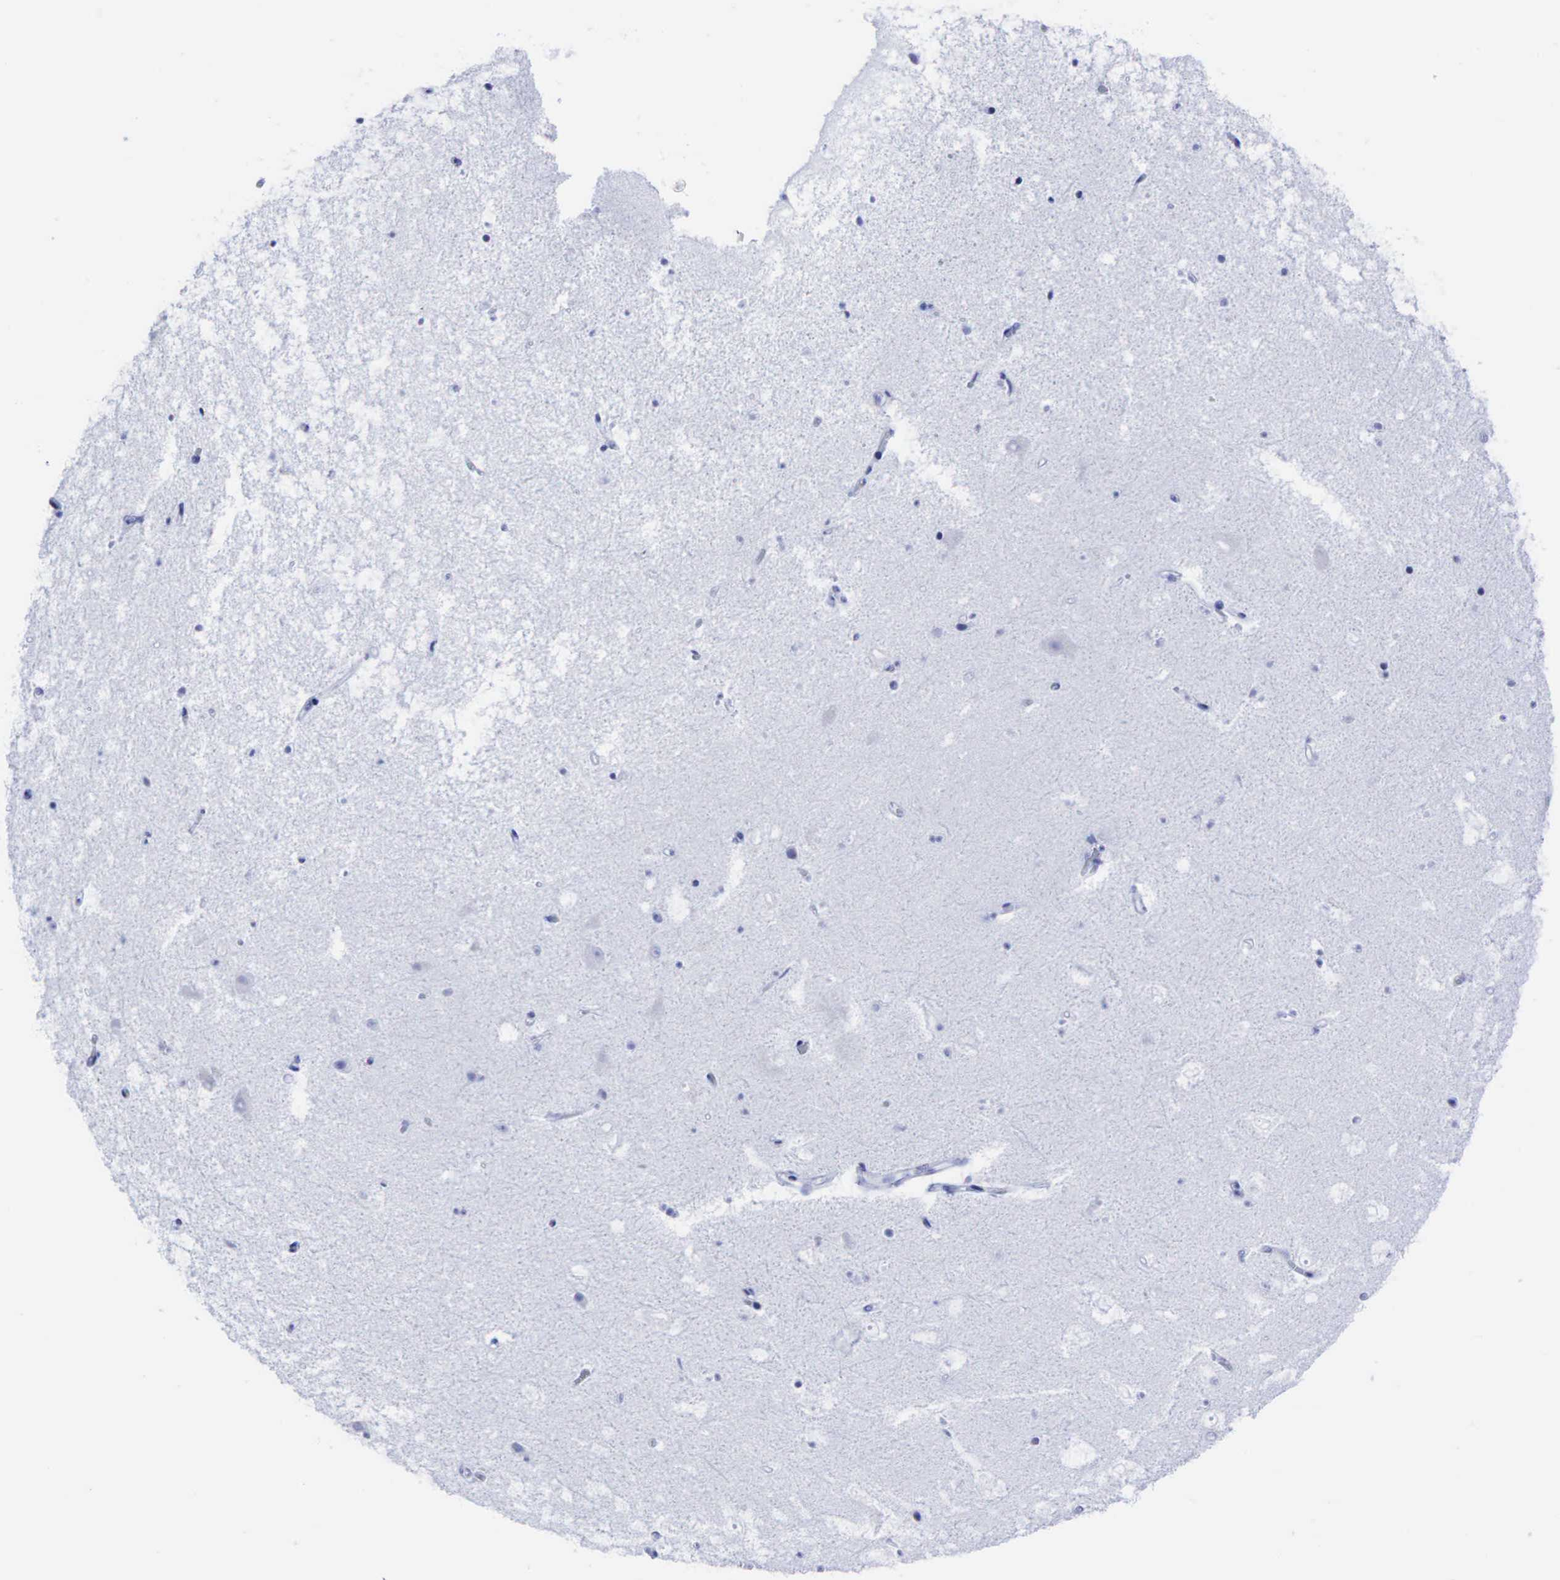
{"staining": {"intensity": "negative", "quantity": "none", "location": "none"}, "tissue": "hippocampus", "cell_type": "Glial cells", "image_type": "normal", "snomed": [{"axis": "morphology", "description": "Normal tissue, NOS"}, {"axis": "topography", "description": "Hippocampus"}], "caption": "IHC image of benign human hippocampus stained for a protein (brown), which exhibits no staining in glial cells. Brightfield microscopy of IHC stained with DAB (brown) and hematoxylin (blue), captured at high magnification.", "gene": "CEACAM5", "patient": {"sex": "male", "age": 45}}